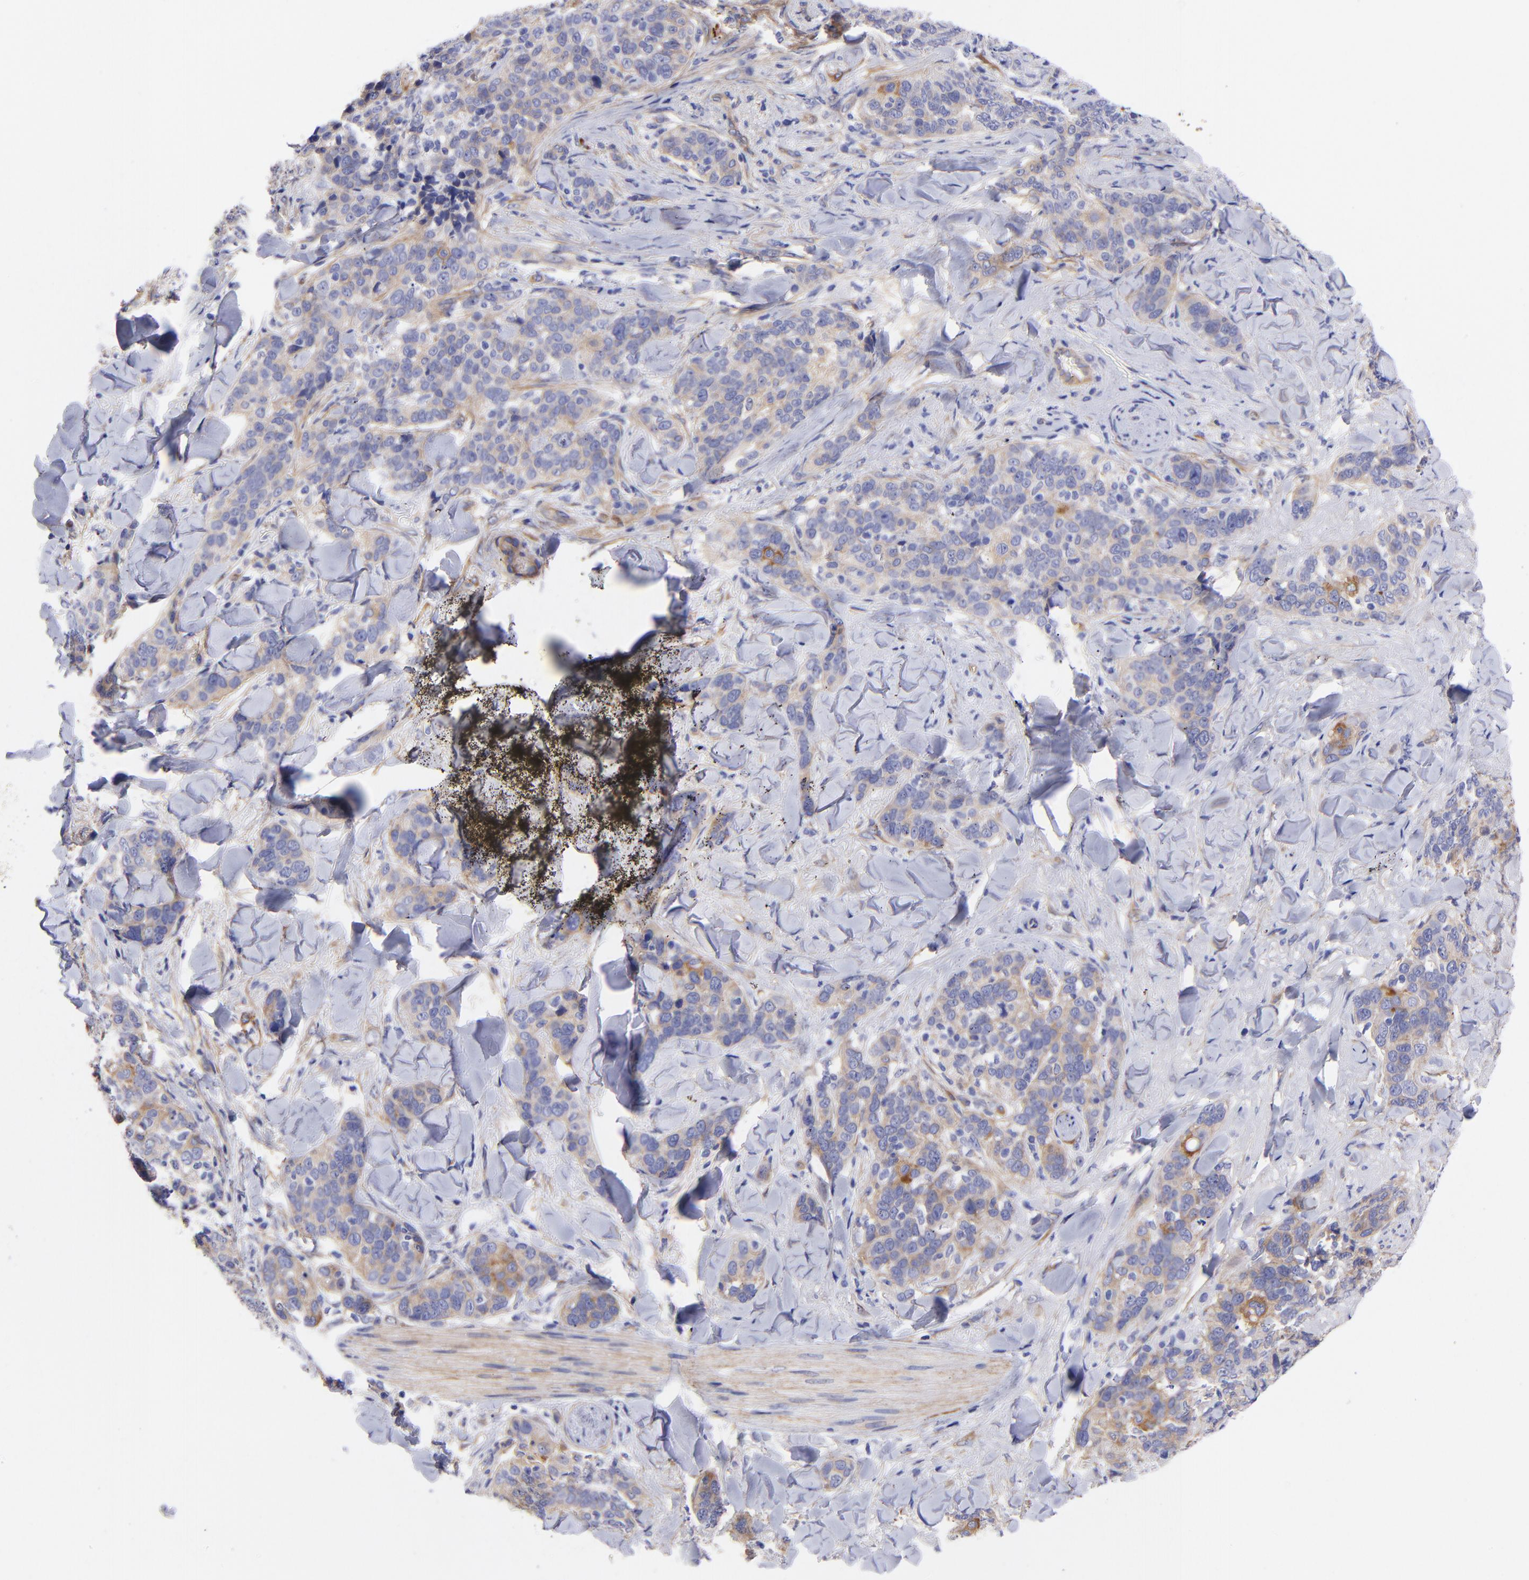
{"staining": {"intensity": "moderate", "quantity": "25%-75%", "location": "cytoplasmic/membranous"}, "tissue": "skin cancer", "cell_type": "Tumor cells", "image_type": "cancer", "snomed": [{"axis": "morphology", "description": "Normal tissue, NOS"}, {"axis": "morphology", "description": "Squamous cell carcinoma, NOS"}, {"axis": "topography", "description": "Skin"}], "caption": "Protein analysis of skin cancer tissue displays moderate cytoplasmic/membranous staining in about 25%-75% of tumor cells.", "gene": "PPFIBP1", "patient": {"sex": "female", "age": 83}}